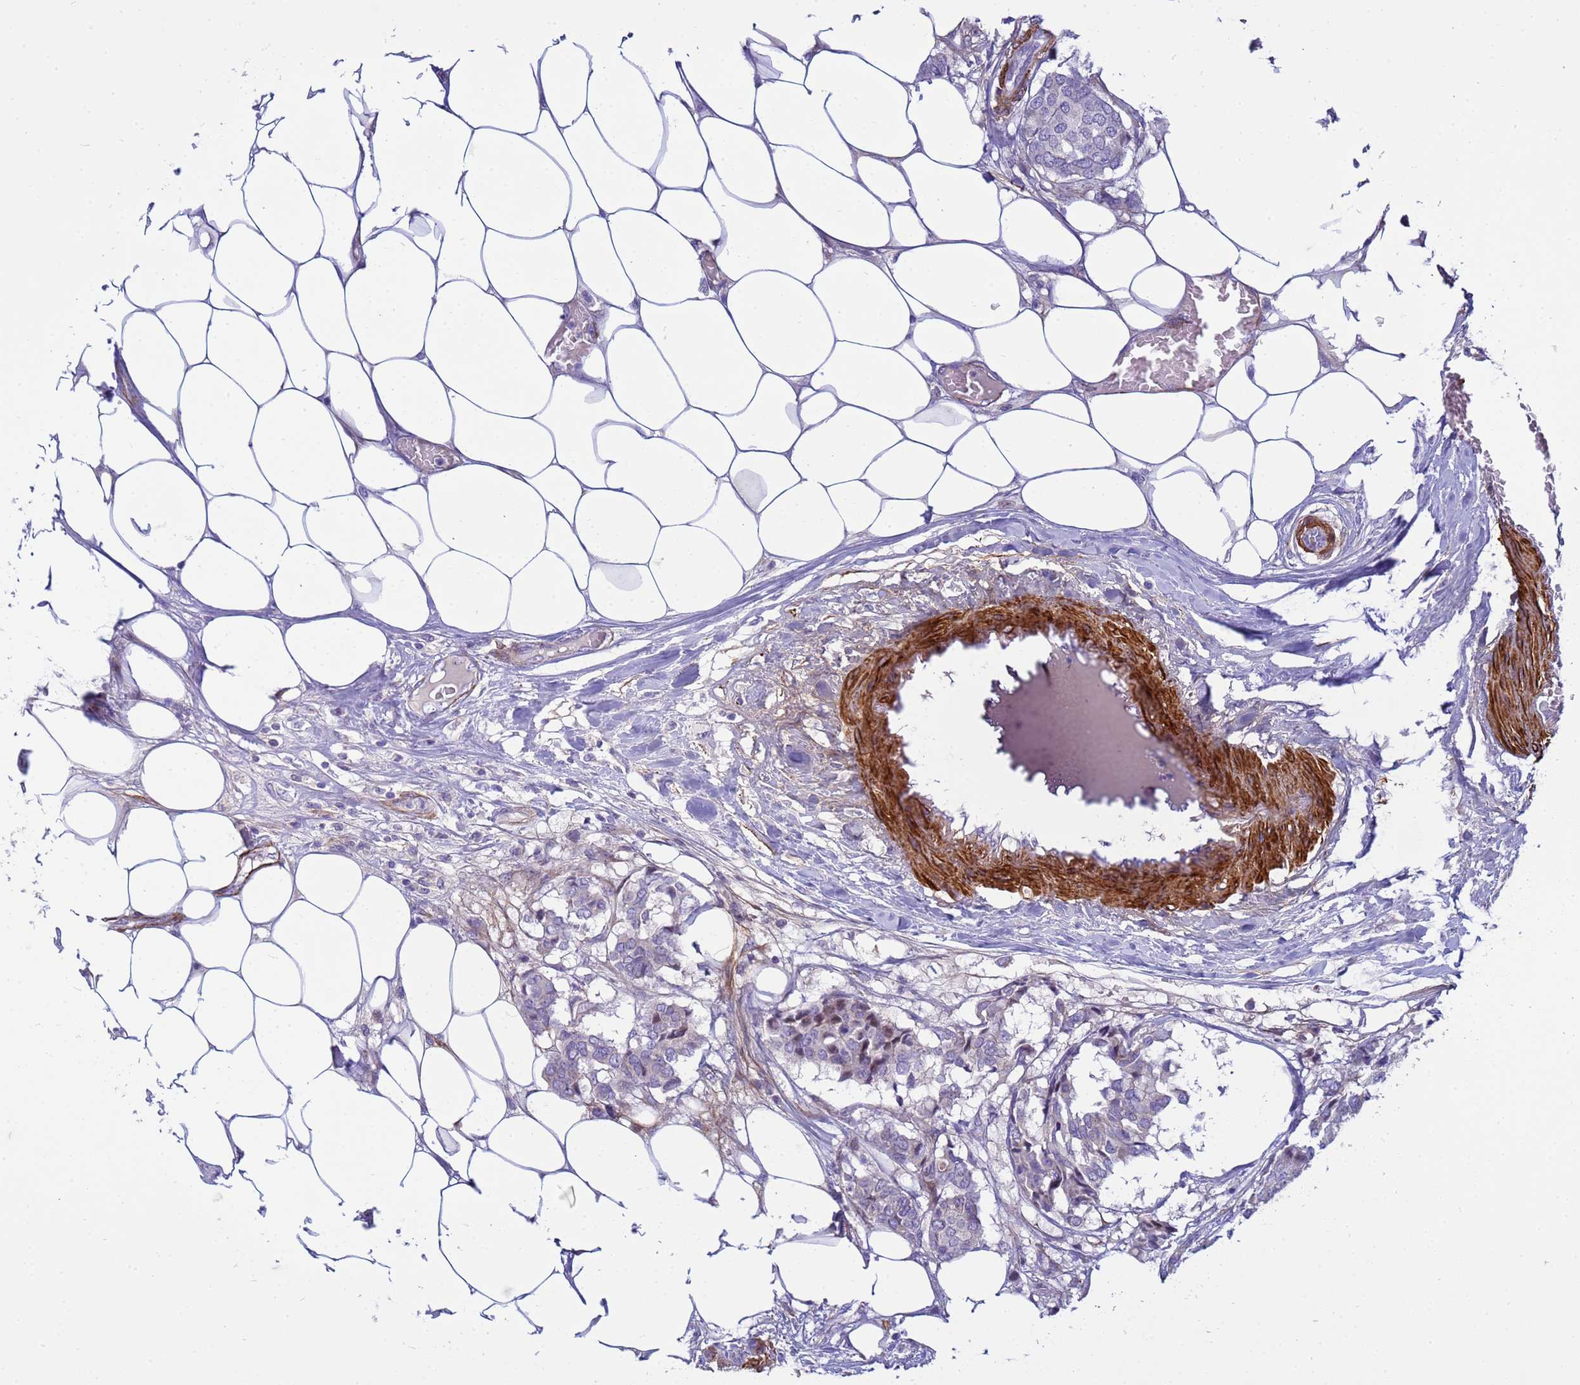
{"staining": {"intensity": "negative", "quantity": "none", "location": "none"}, "tissue": "breast cancer", "cell_type": "Tumor cells", "image_type": "cancer", "snomed": [{"axis": "morphology", "description": "Duct carcinoma"}, {"axis": "topography", "description": "Breast"}], "caption": "High power microscopy photomicrograph of an immunohistochemistry micrograph of breast cancer, revealing no significant staining in tumor cells. (DAB (3,3'-diaminobenzidine) IHC, high magnification).", "gene": "P2RX7", "patient": {"sex": "female", "age": 75}}